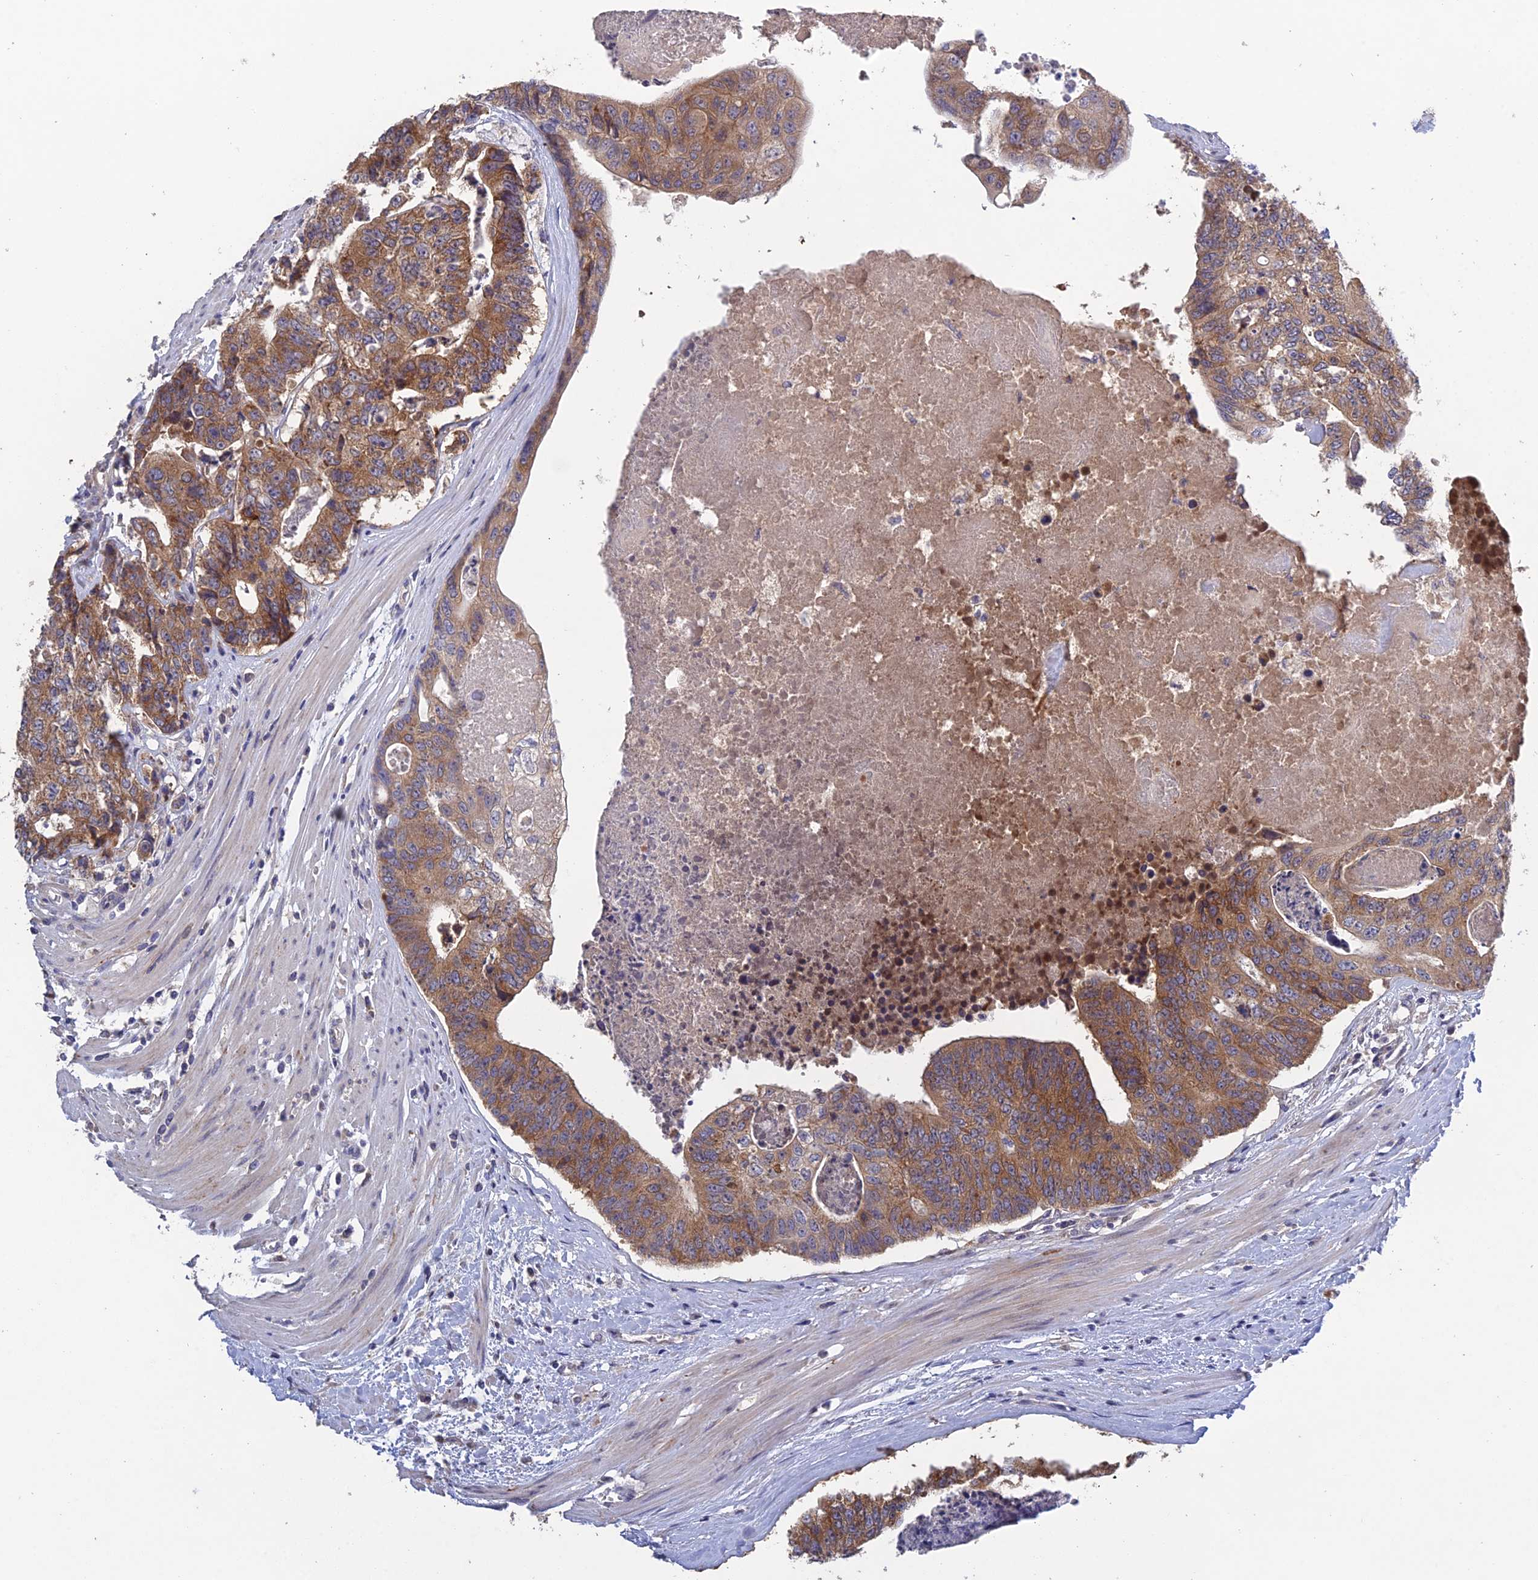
{"staining": {"intensity": "moderate", "quantity": ">75%", "location": "cytoplasmic/membranous"}, "tissue": "colorectal cancer", "cell_type": "Tumor cells", "image_type": "cancer", "snomed": [{"axis": "morphology", "description": "Adenocarcinoma, NOS"}, {"axis": "topography", "description": "Colon"}], "caption": "Protein expression by immunohistochemistry (IHC) shows moderate cytoplasmic/membranous expression in approximately >75% of tumor cells in colorectal cancer.", "gene": "SLC39A13", "patient": {"sex": "female", "age": 67}}